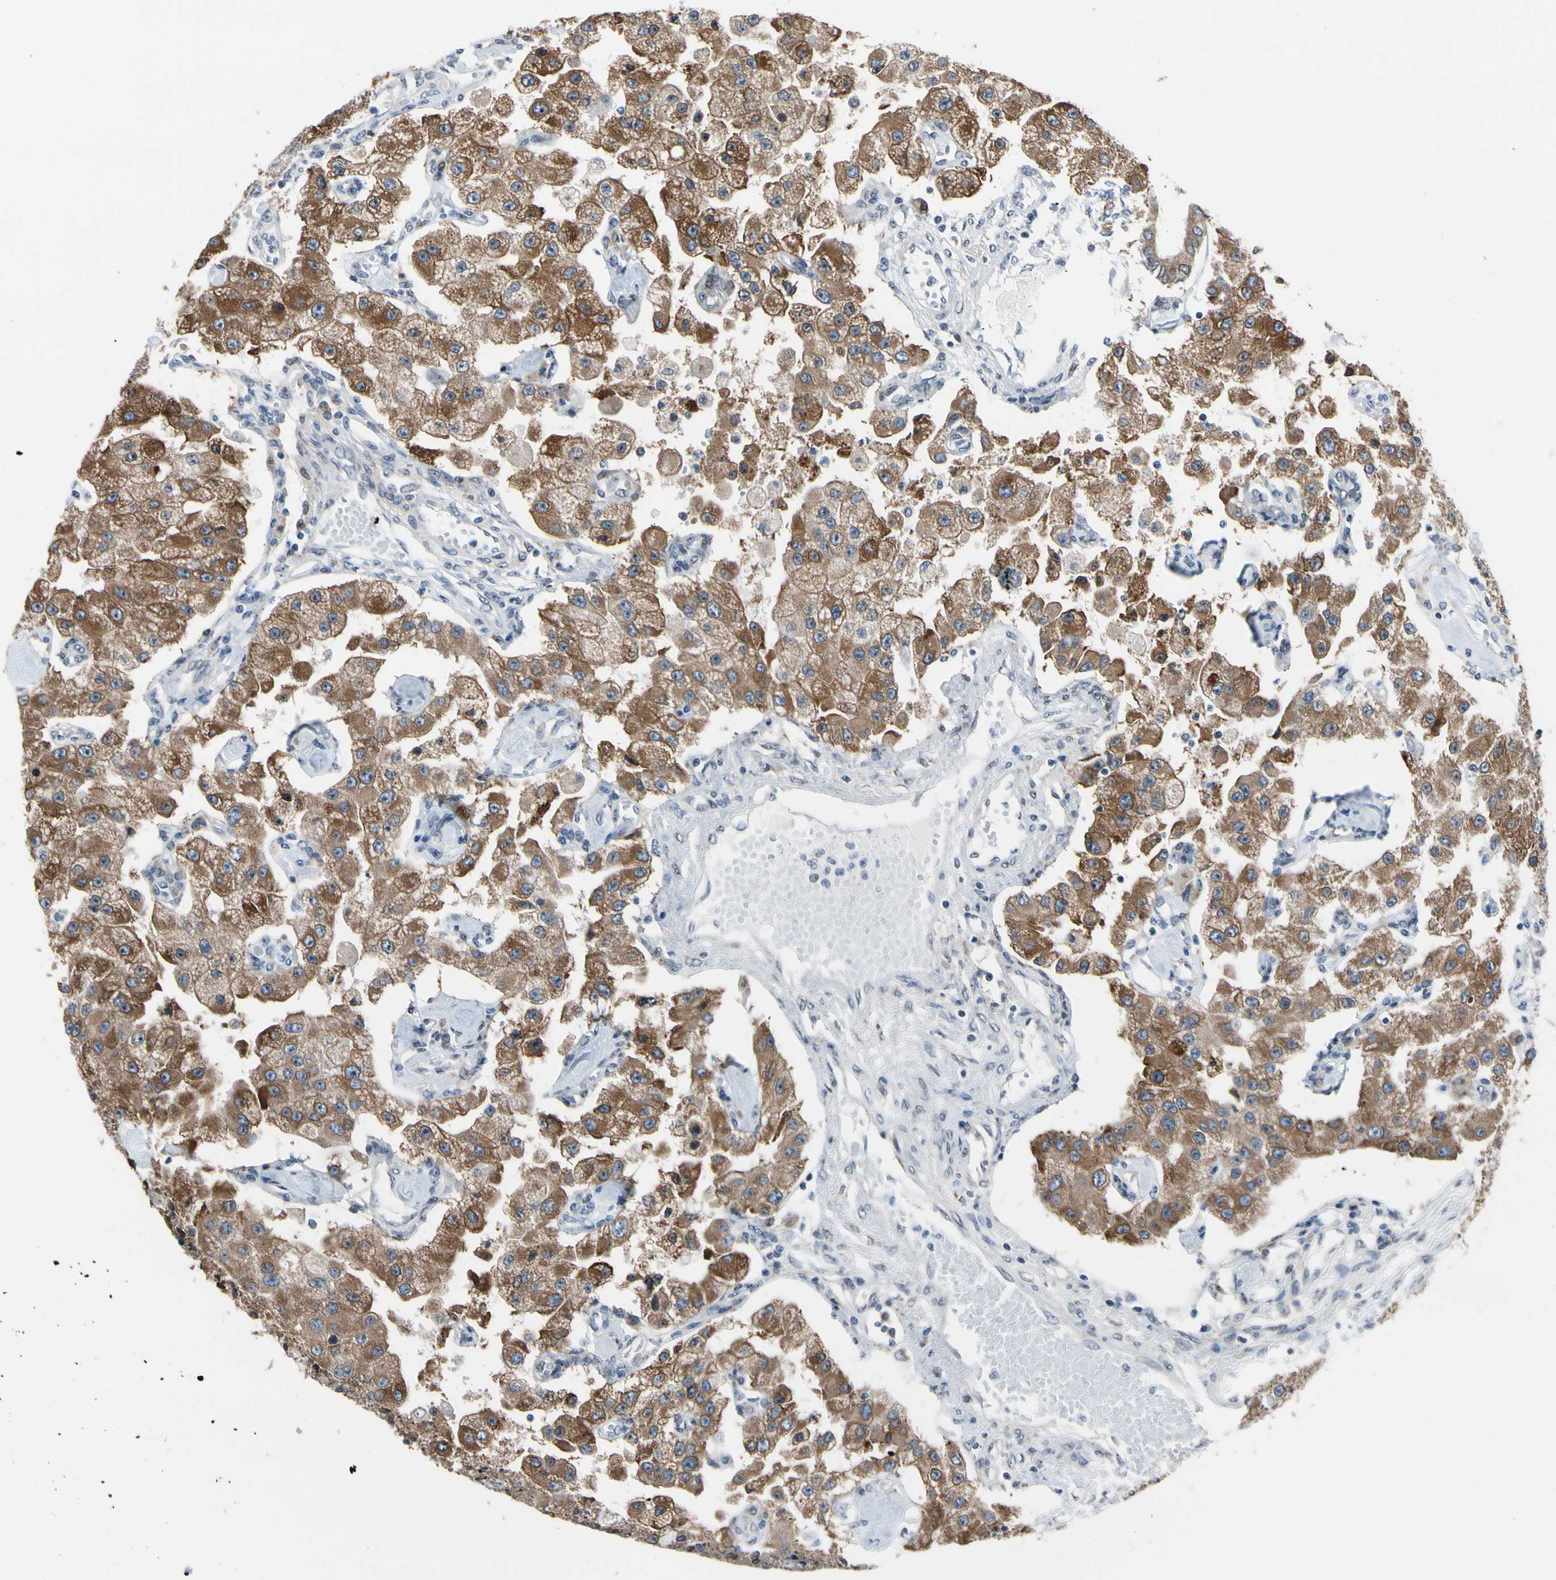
{"staining": {"intensity": "moderate", "quantity": ">75%", "location": "cytoplasmic/membranous"}, "tissue": "carcinoid", "cell_type": "Tumor cells", "image_type": "cancer", "snomed": [{"axis": "morphology", "description": "Carcinoid, malignant, NOS"}, {"axis": "topography", "description": "Pancreas"}], "caption": "Immunohistochemistry (IHC) (DAB) staining of malignant carcinoid reveals moderate cytoplasmic/membranous protein expression in about >75% of tumor cells.", "gene": "TMED7", "patient": {"sex": "male", "age": 41}}